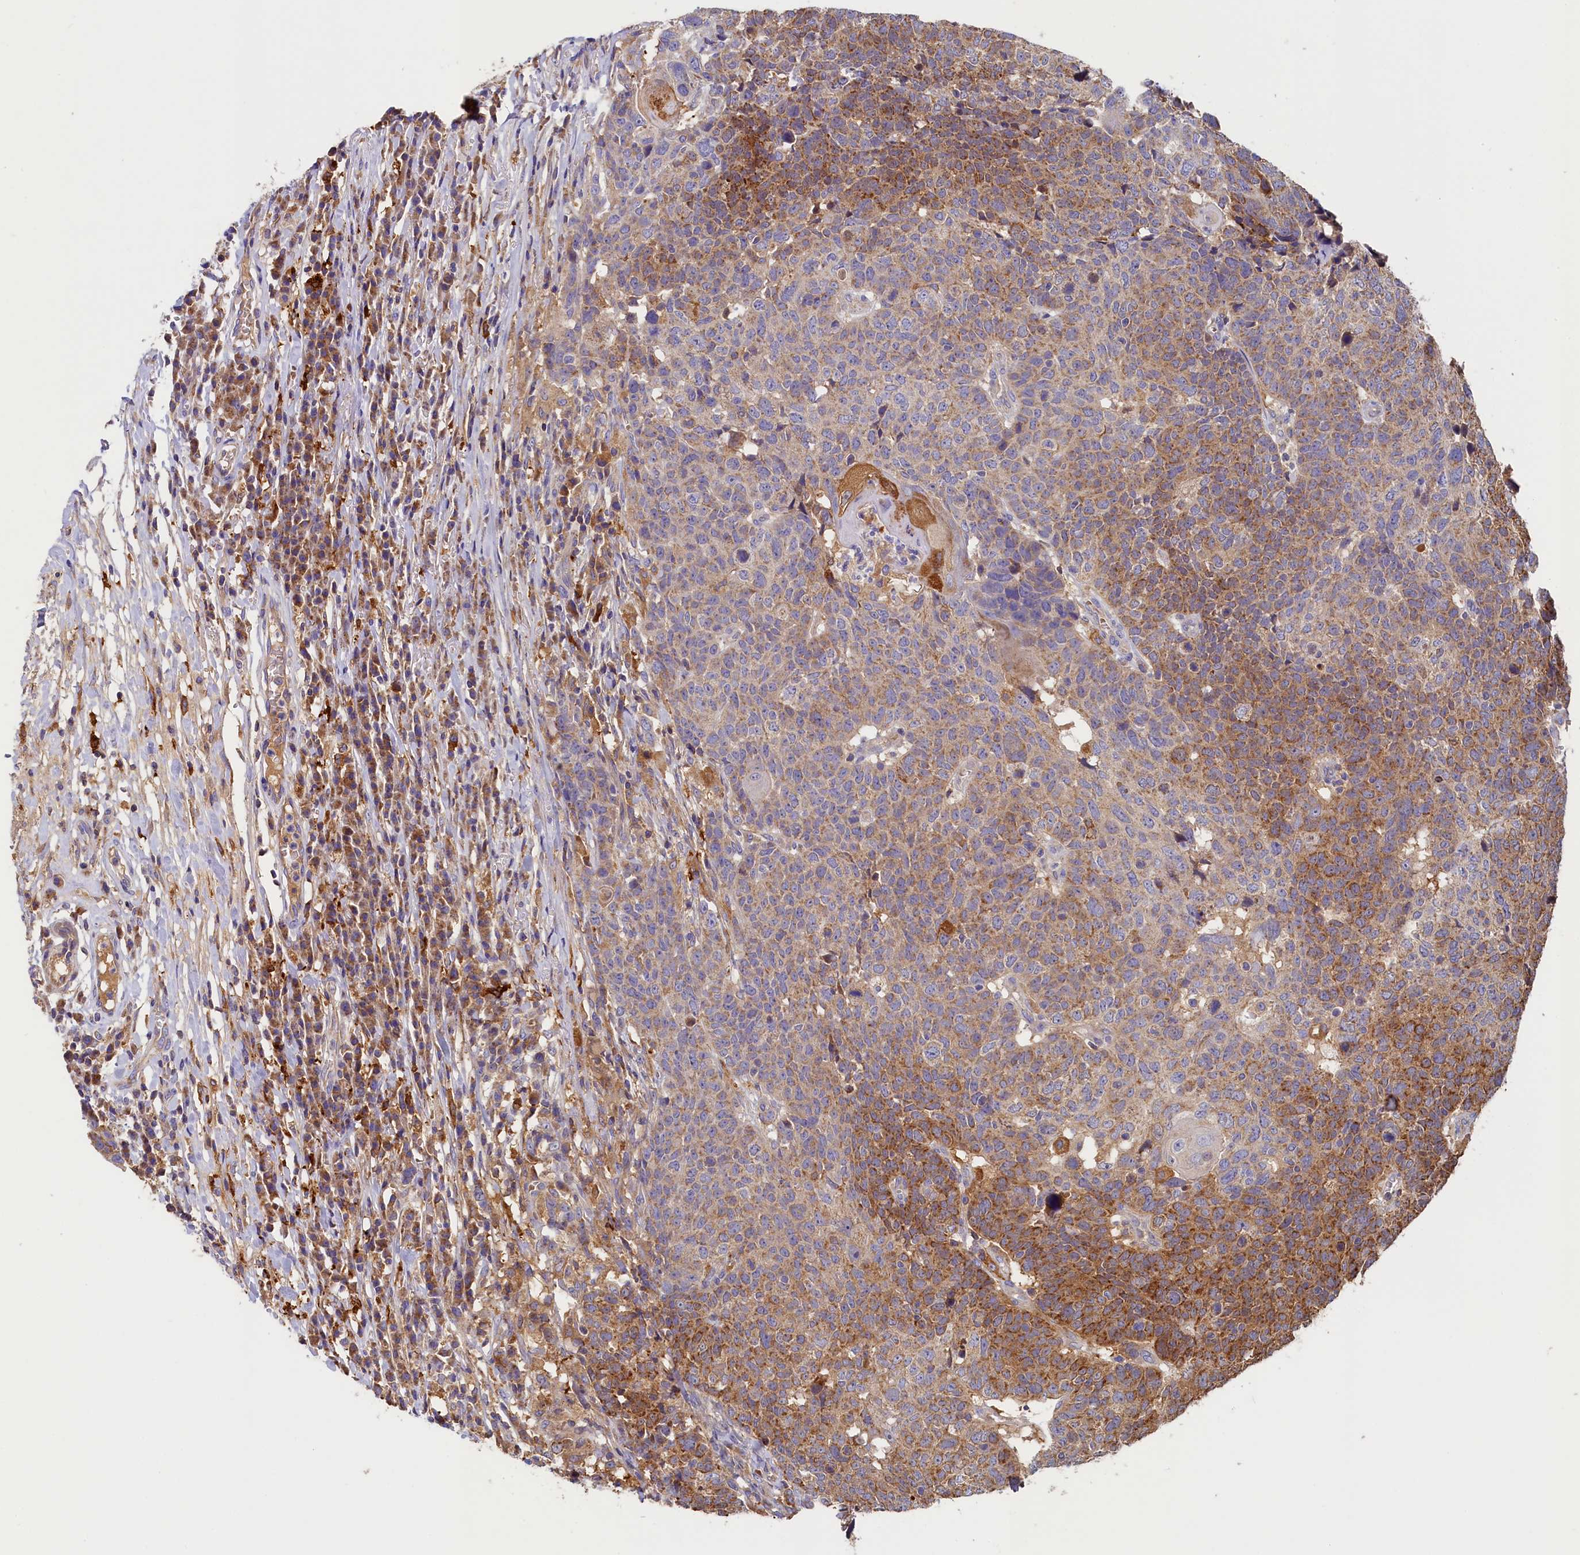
{"staining": {"intensity": "moderate", "quantity": ">75%", "location": "cytoplasmic/membranous"}, "tissue": "head and neck cancer", "cell_type": "Tumor cells", "image_type": "cancer", "snomed": [{"axis": "morphology", "description": "Squamous cell carcinoma, NOS"}, {"axis": "topography", "description": "Head-Neck"}], "caption": "A micrograph of human head and neck squamous cell carcinoma stained for a protein shows moderate cytoplasmic/membranous brown staining in tumor cells. (brown staining indicates protein expression, while blue staining denotes nuclei).", "gene": "SEC31B", "patient": {"sex": "male", "age": 66}}